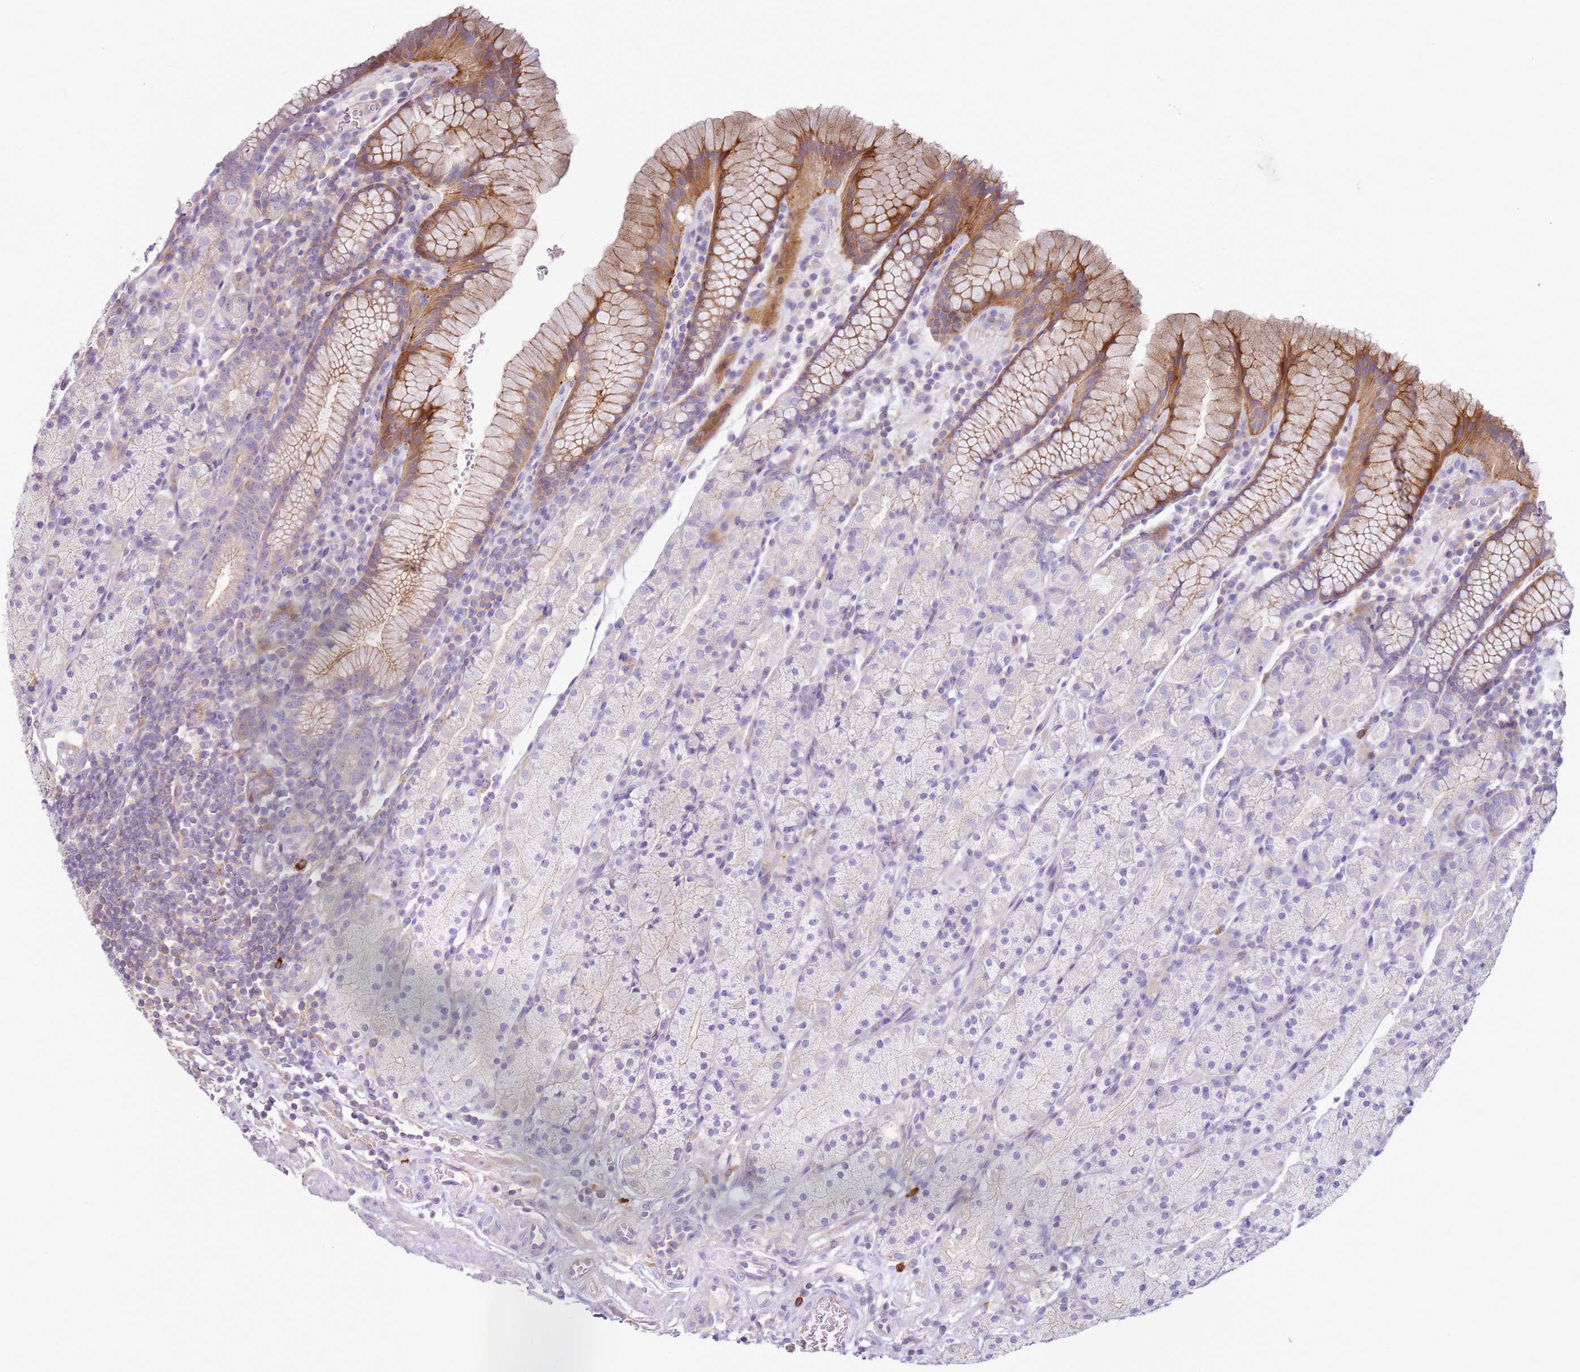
{"staining": {"intensity": "moderate", "quantity": "<25%", "location": "cytoplasmic/membranous"}, "tissue": "stomach", "cell_type": "Glandular cells", "image_type": "normal", "snomed": [{"axis": "morphology", "description": "Normal tissue, NOS"}, {"axis": "topography", "description": "Stomach, upper"}, {"axis": "topography", "description": "Stomach"}], "caption": "Immunohistochemical staining of benign stomach displays <25% levels of moderate cytoplasmic/membranous protein staining in approximately <25% of glandular cells. The staining was performed using DAB, with brown indicating positive protein expression. Nuclei are stained blue with hematoxylin.", "gene": "FPR1", "patient": {"sex": "male", "age": 62}}